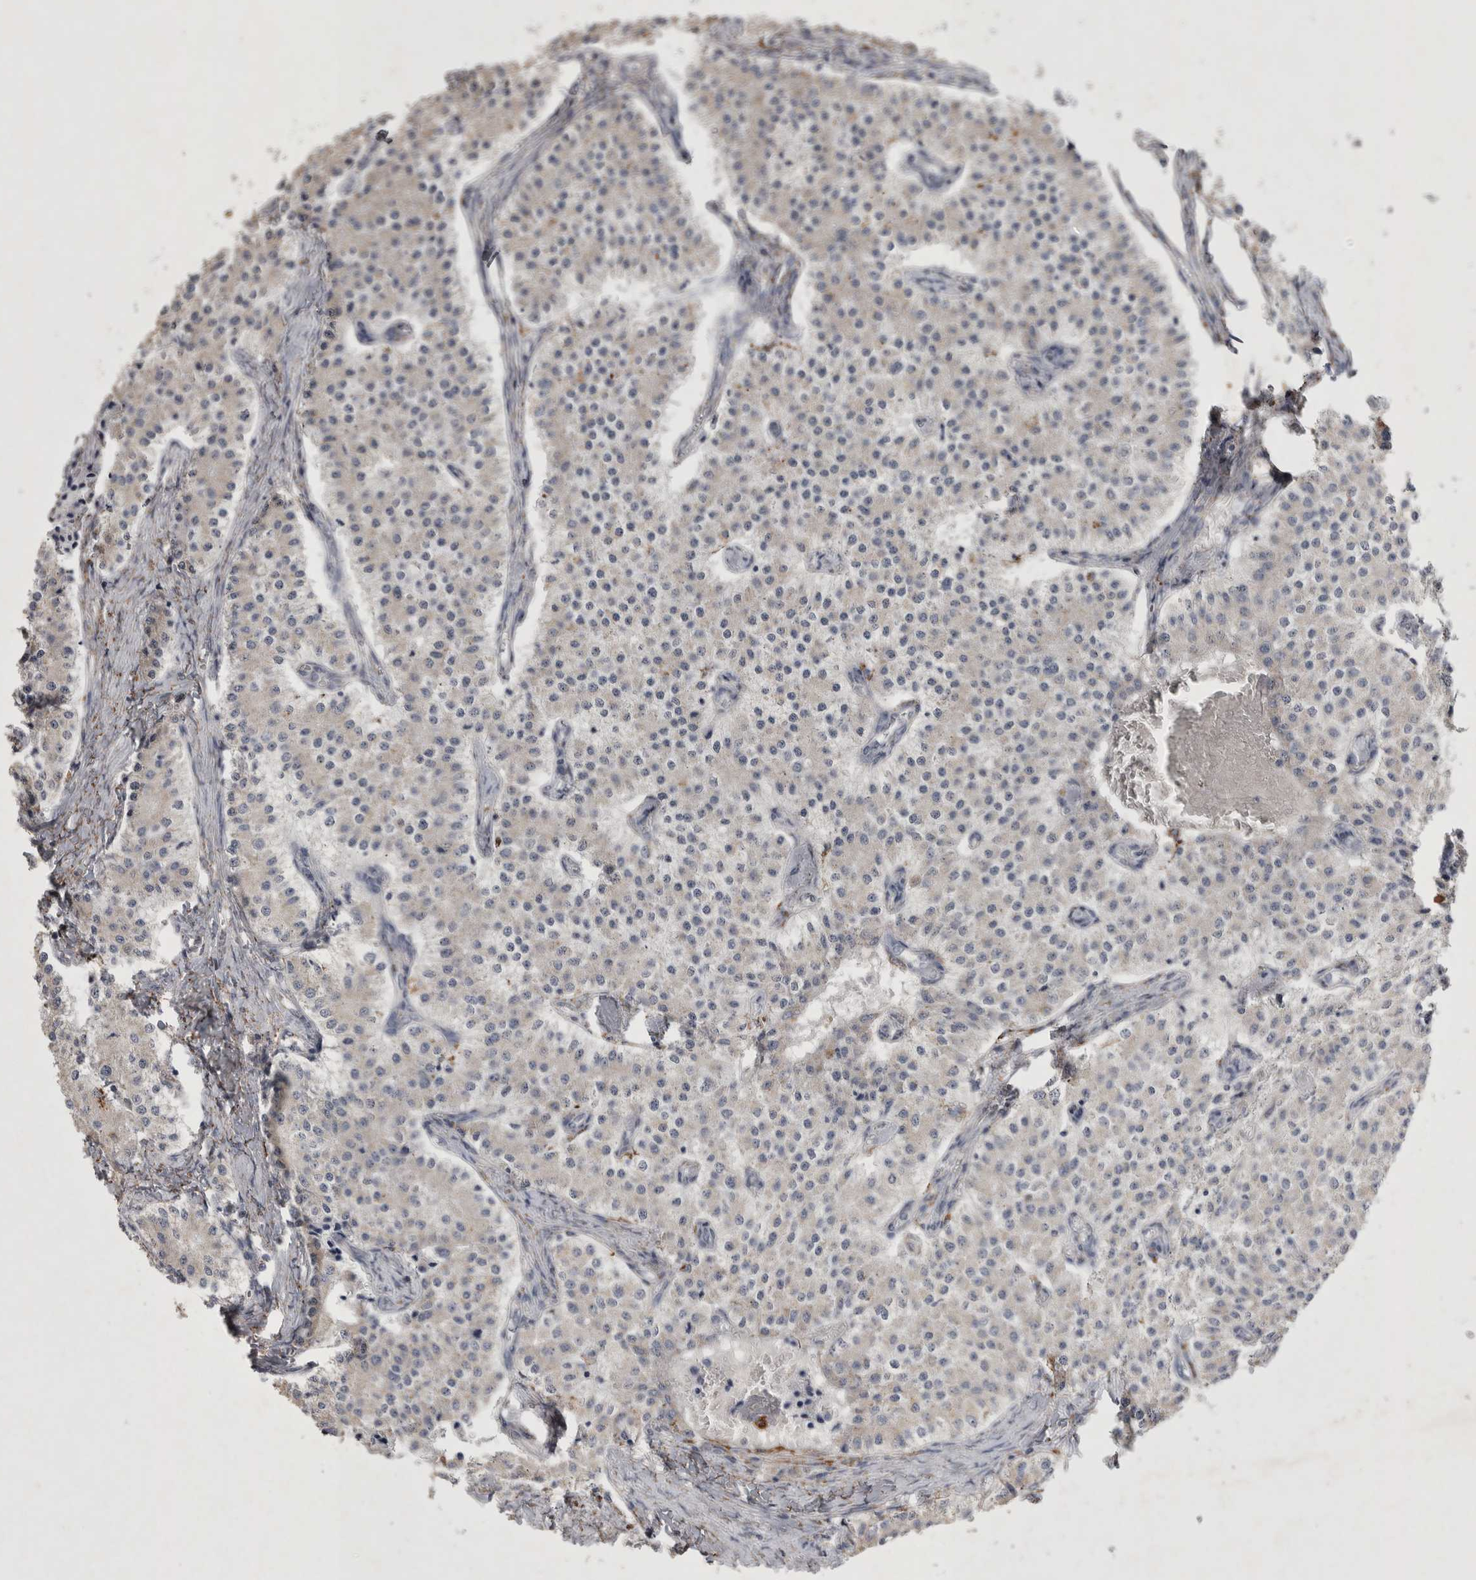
{"staining": {"intensity": "negative", "quantity": "none", "location": "none"}, "tissue": "carcinoid", "cell_type": "Tumor cells", "image_type": "cancer", "snomed": [{"axis": "morphology", "description": "Carcinoid, malignant, NOS"}, {"axis": "topography", "description": "Colon"}], "caption": "Human carcinoid stained for a protein using immunohistochemistry (IHC) displays no staining in tumor cells.", "gene": "DKK3", "patient": {"sex": "female", "age": 52}}